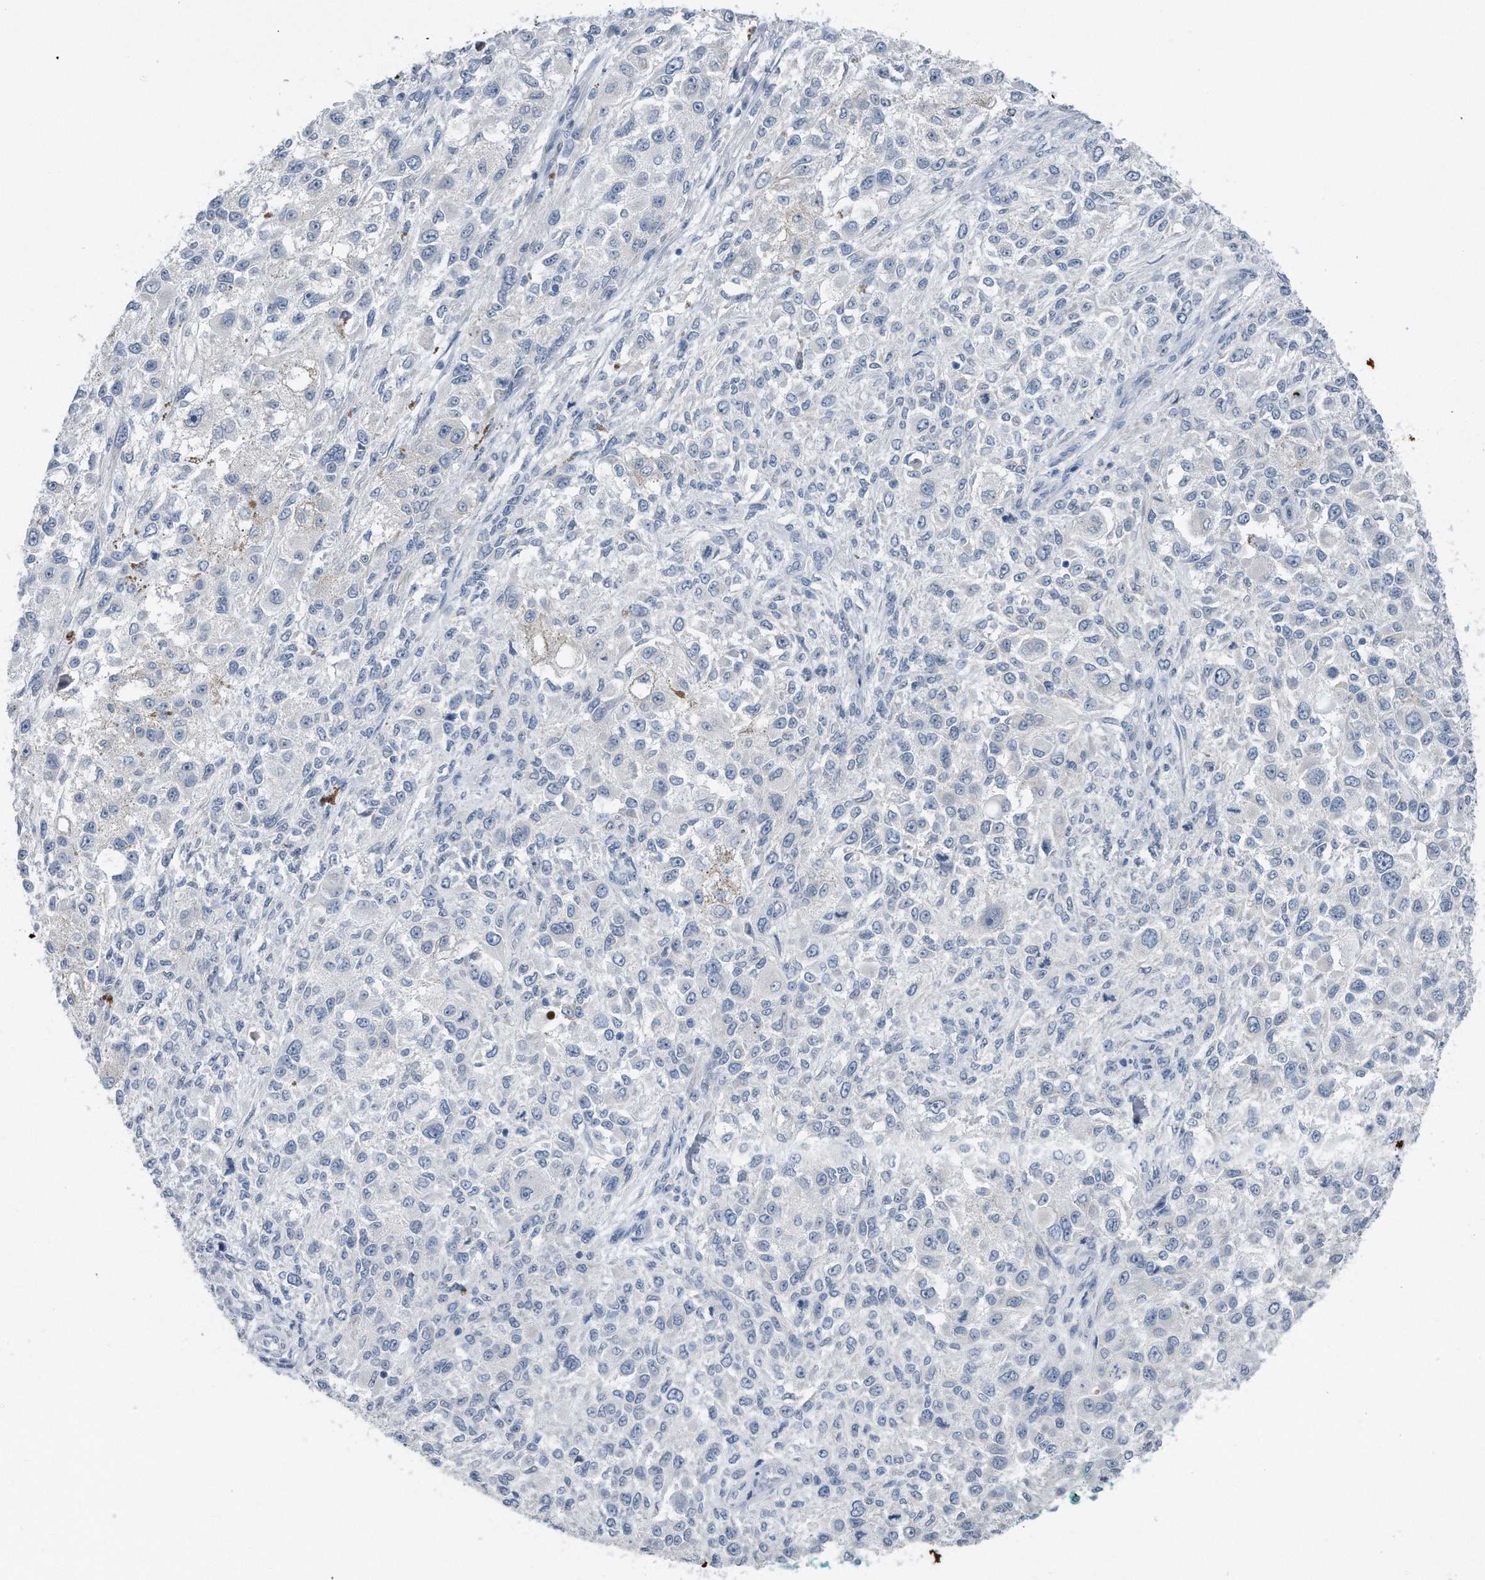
{"staining": {"intensity": "negative", "quantity": "none", "location": "none"}, "tissue": "melanoma", "cell_type": "Tumor cells", "image_type": "cancer", "snomed": [{"axis": "morphology", "description": "Necrosis, NOS"}, {"axis": "morphology", "description": "Malignant melanoma, NOS"}, {"axis": "topography", "description": "Skin"}], "caption": "Immunohistochemistry of human malignant melanoma reveals no expression in tumor cells. (DAB (3,3'-diaminobenzidine) IHC, high magnification).", "gene": "YRDC", "patient": {"sex": "female", "age": 87}}